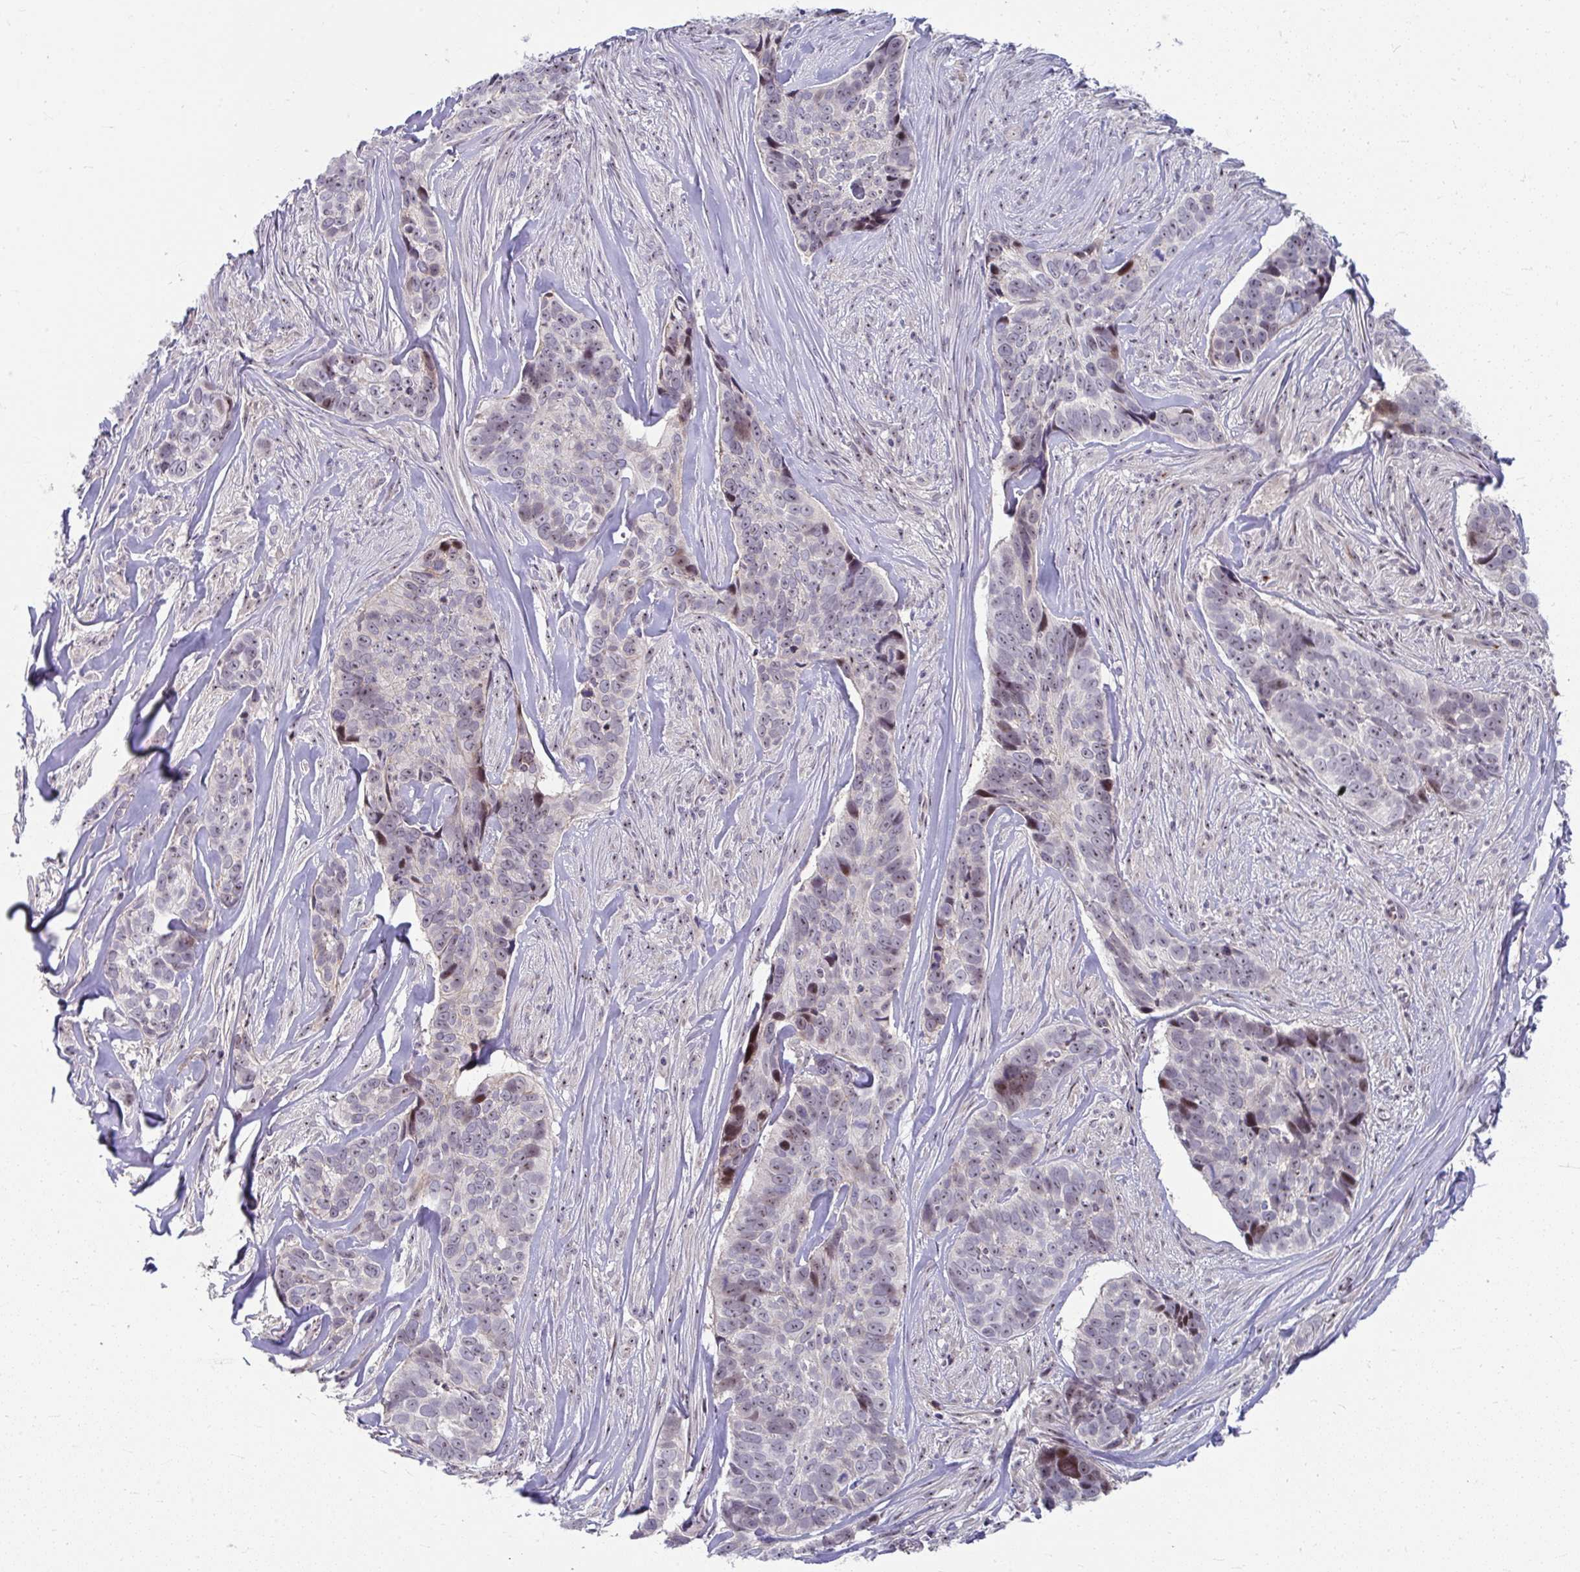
{"staining": {"intensity": "moderate", "quantity": "<25%", "location": "nuclear"}, "tissue": "skin cancer", "cell_type": "Tumor cells", "image_type": "cancer", "snomed": [{"axis": "morphology", "description": "Basal cell carcinoma"}, {"axis": "topography", "description": "Skin"}], "caption": "IHC histopathology image of skin cancer stained for a protein (brown), which shows low levels of moderate nuclear positivity in about <25% of tumor cells.", "gene": "MUS81", "patient": {"sex": "female", "age": 82}}